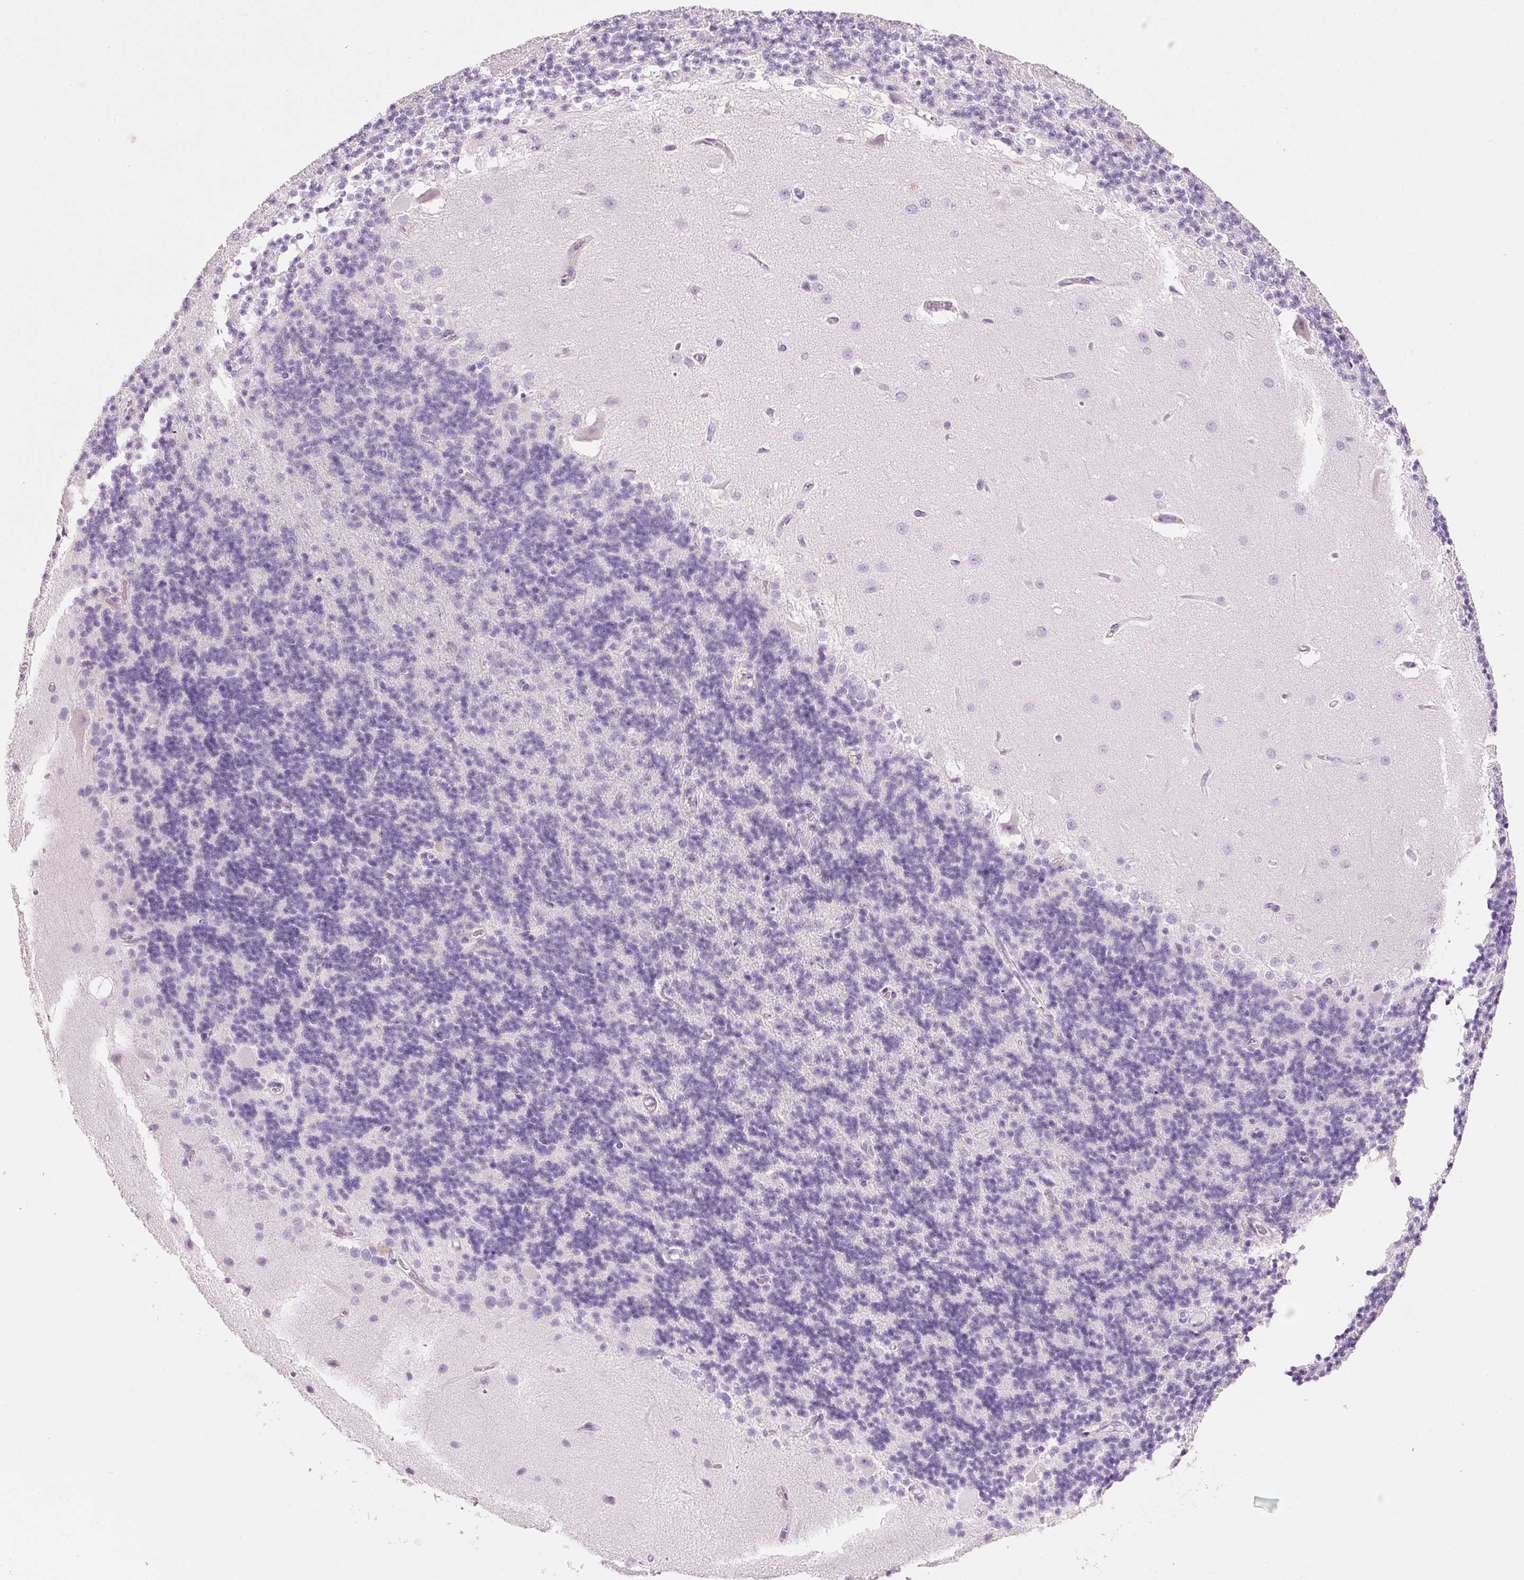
{"staining": {"intensity": "negative", "quantity": "none", "location": "none"}, "tissue": "cerebellum", "cell_type": "Cells in granular layer", "image_type": "normal", "snomed": [{"axis": "morphology", "description": "Normal tissue, NOS"}, {"axis": "topography", "description": "Cerebellum"}], "caption": "A high-resolution photomicrograph shows IHC staining of normal cerebellum, which demonstrates no significant staining in cells in granular layer.", "gene": "CMA1", "patient": {"sex": "female", "age": 29}}